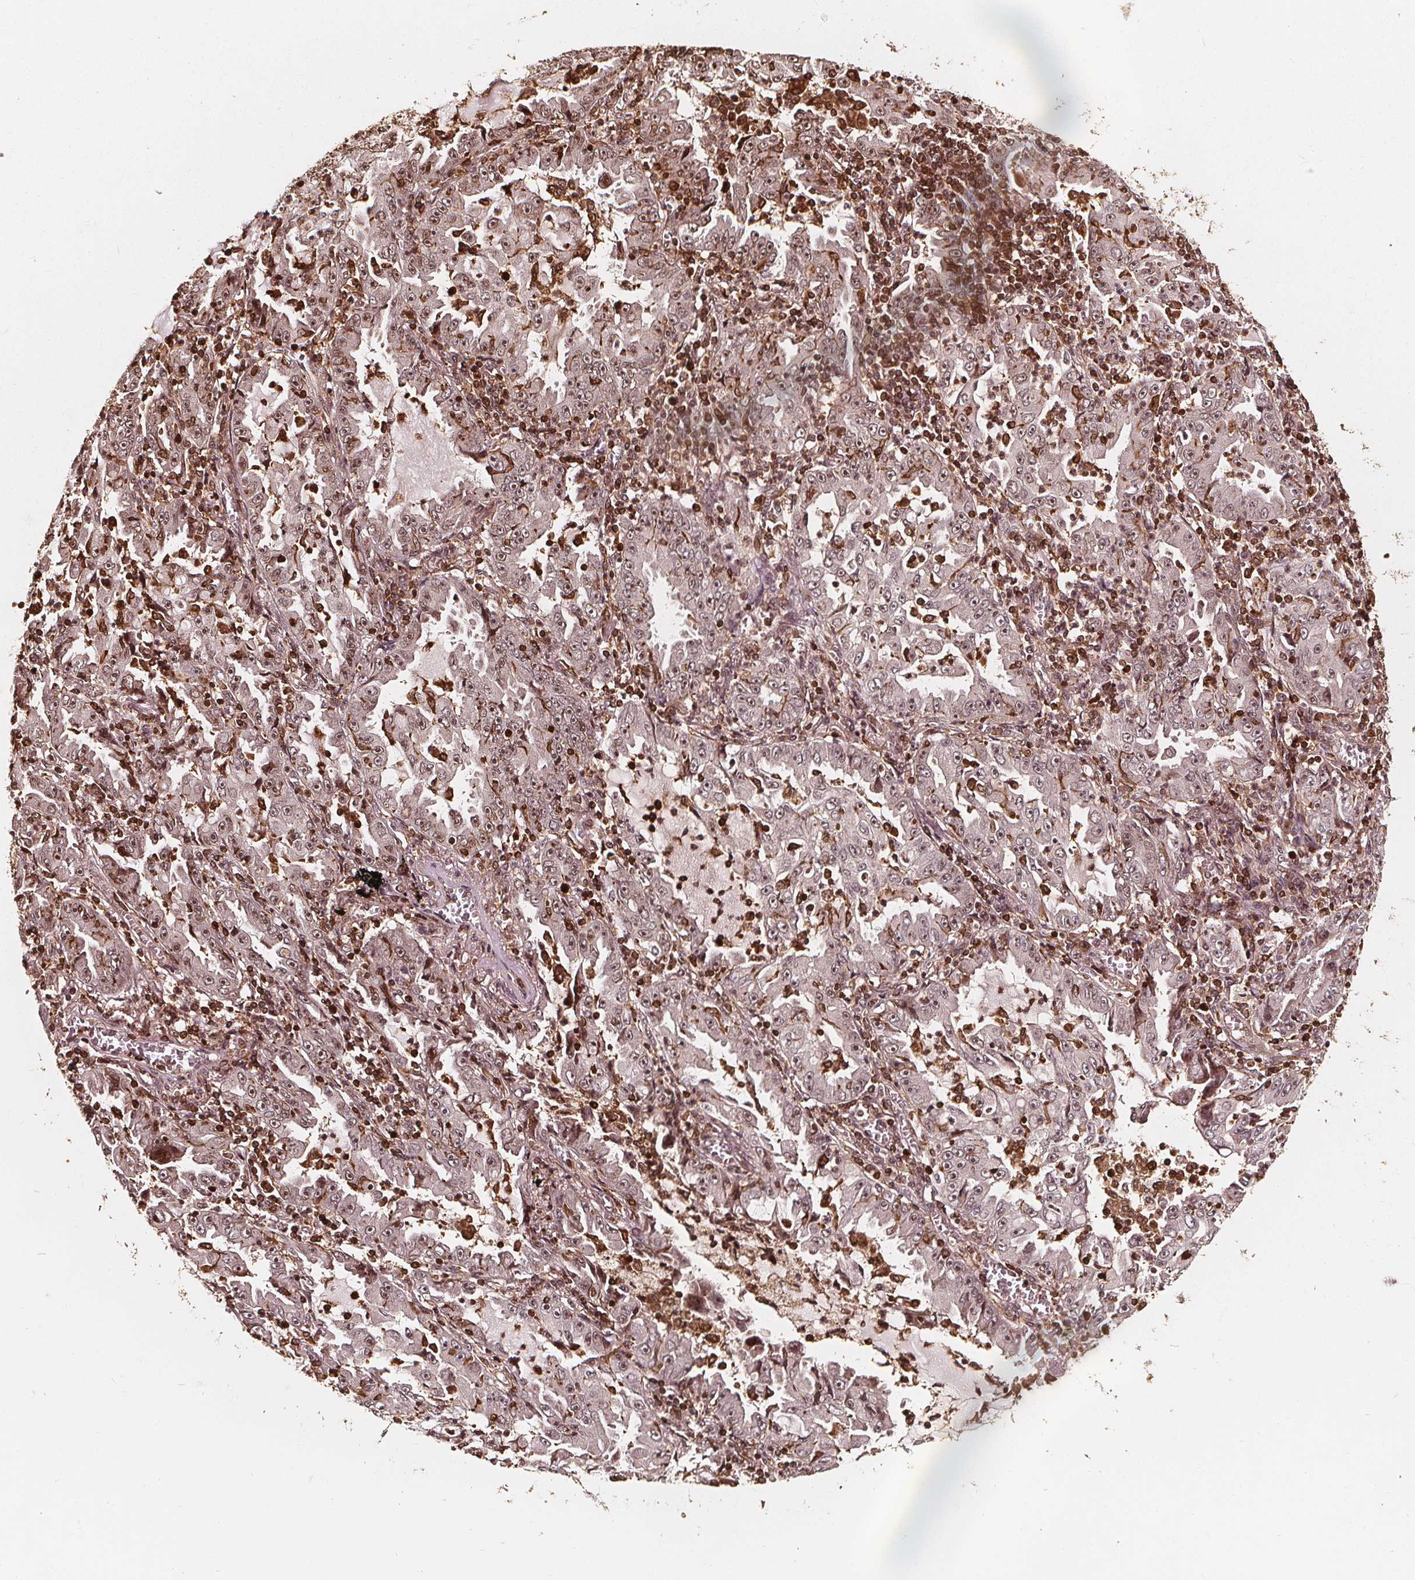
{"staining": {"intensity": "moderate", "quantity": ">75%", "location": "nuclear"}, "tissue": "lung cancer", "cell_type": "Tumor cells", "image_type": "cancer", "snomed": [{"axis": "morphology", "description": "Adenocarcinoma, NOS"}, {"axis": "topography", "description": "Lung"}], "caption": "Immunohistochemistry (DAB) staining of adenocarcinoma (lung) reveals moderate nuclear protein staining in approximately >75% of tumor cells. (Stains: DAB (3,3'-diaminobenzidine) in brown, nuclei in blue, Microscopy: brightfield microscopy at high magnification).", "gene": "EXOSC9", "patient": {"sex": "female", "age": 52}}